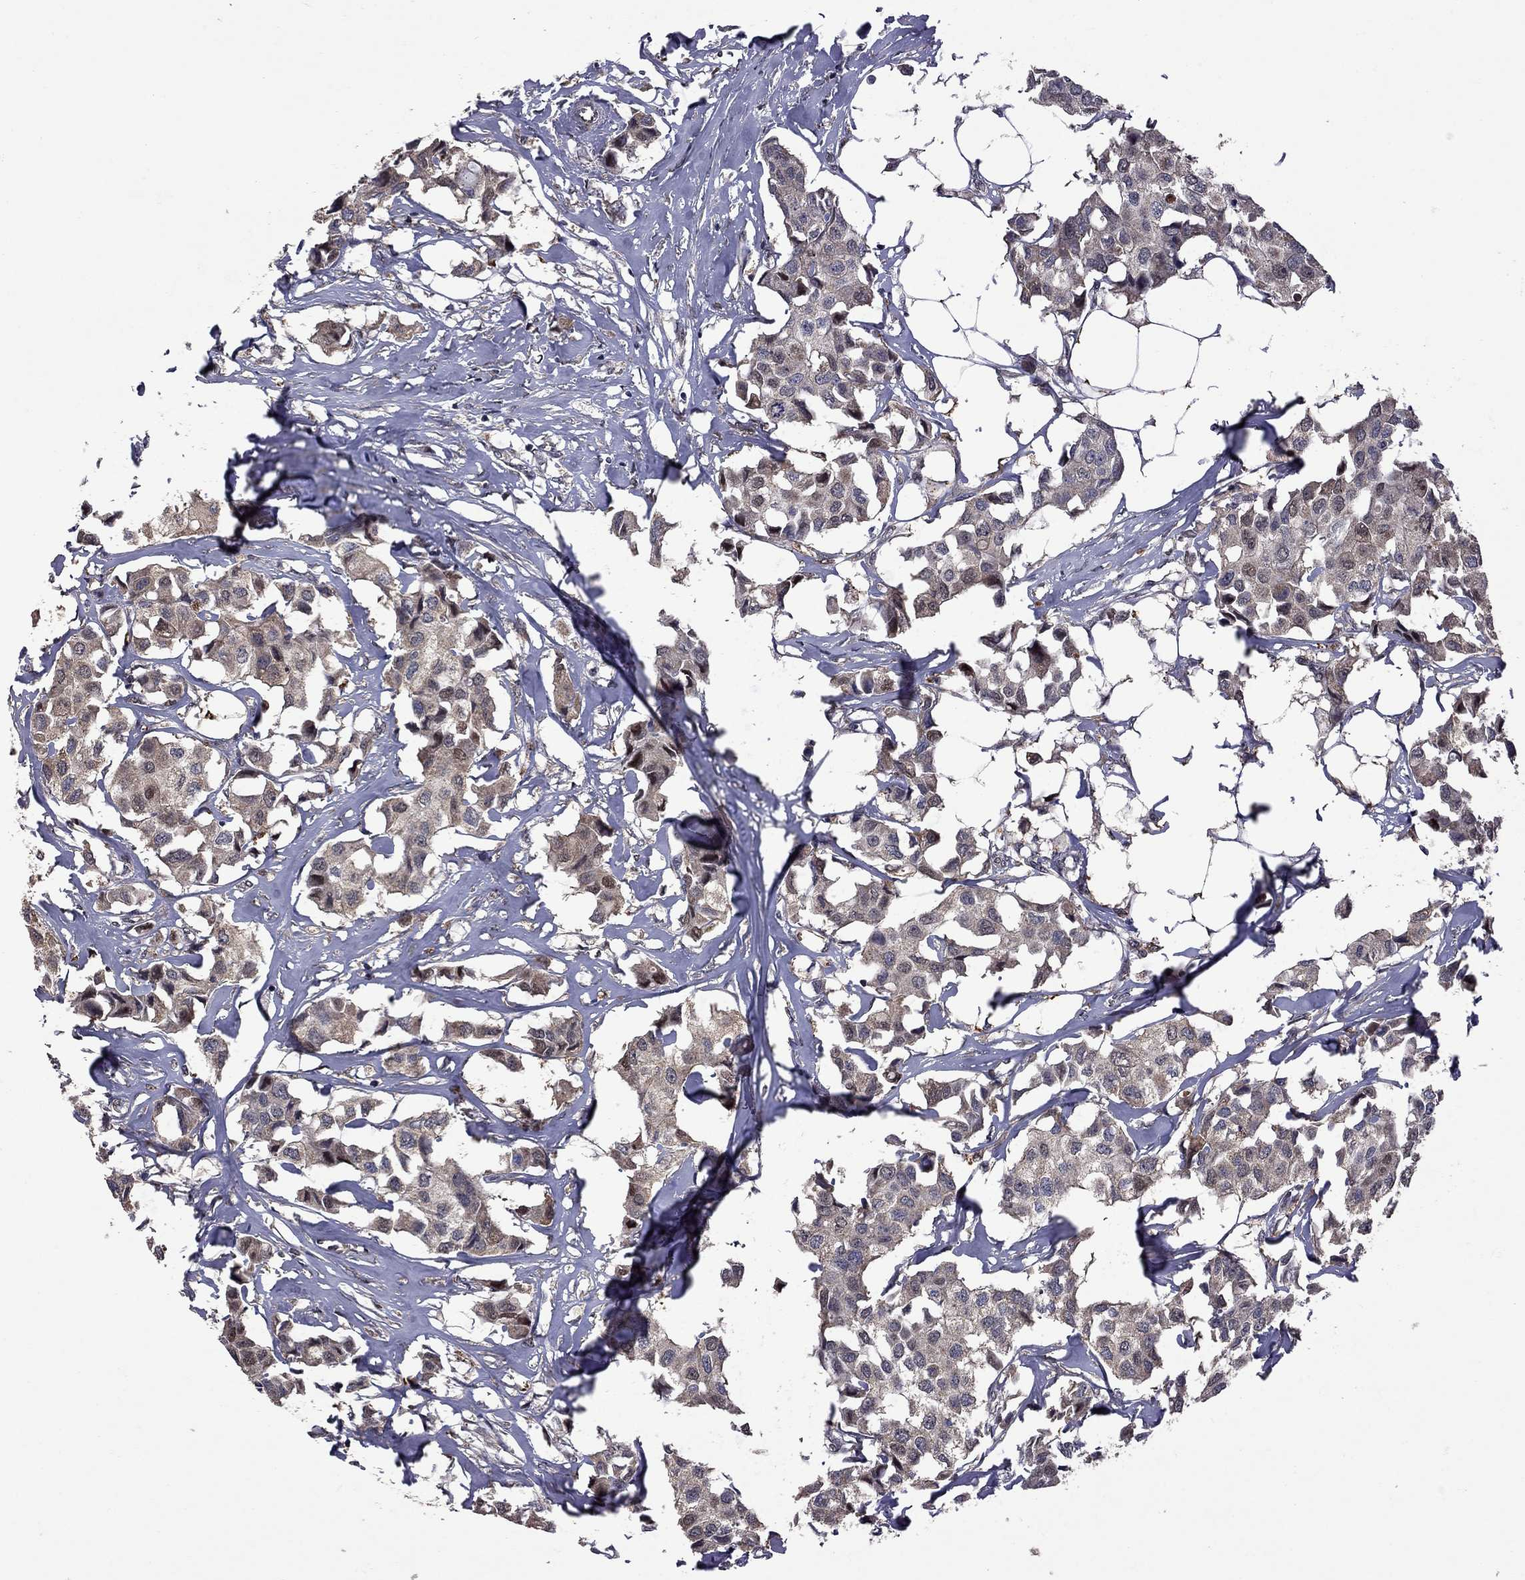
{"staining": {"intensity": "weak", "quantity": ">75%", "location": "cytoplasmic/membranous"}, "tissue": "breast cancer", "cell_type": "Tumor cells", "image_type": "cancer", "snomed": [{"axis": "morphology", "description": "Duct carcinoma"}, {"axis": "topography", "description": "Breast"}], "caption": "Immunohistochemical staining of human breast cancer (infiltrating ductal carcinoma) demonstrates low levels of weak cytoplasmic/membranous positivity in about >75% of tumor cells. (Brightfield microscopy of DAB IHC at high magnification).", "gene": "IPP", "patient": {"sex": "female", "age": 80}}